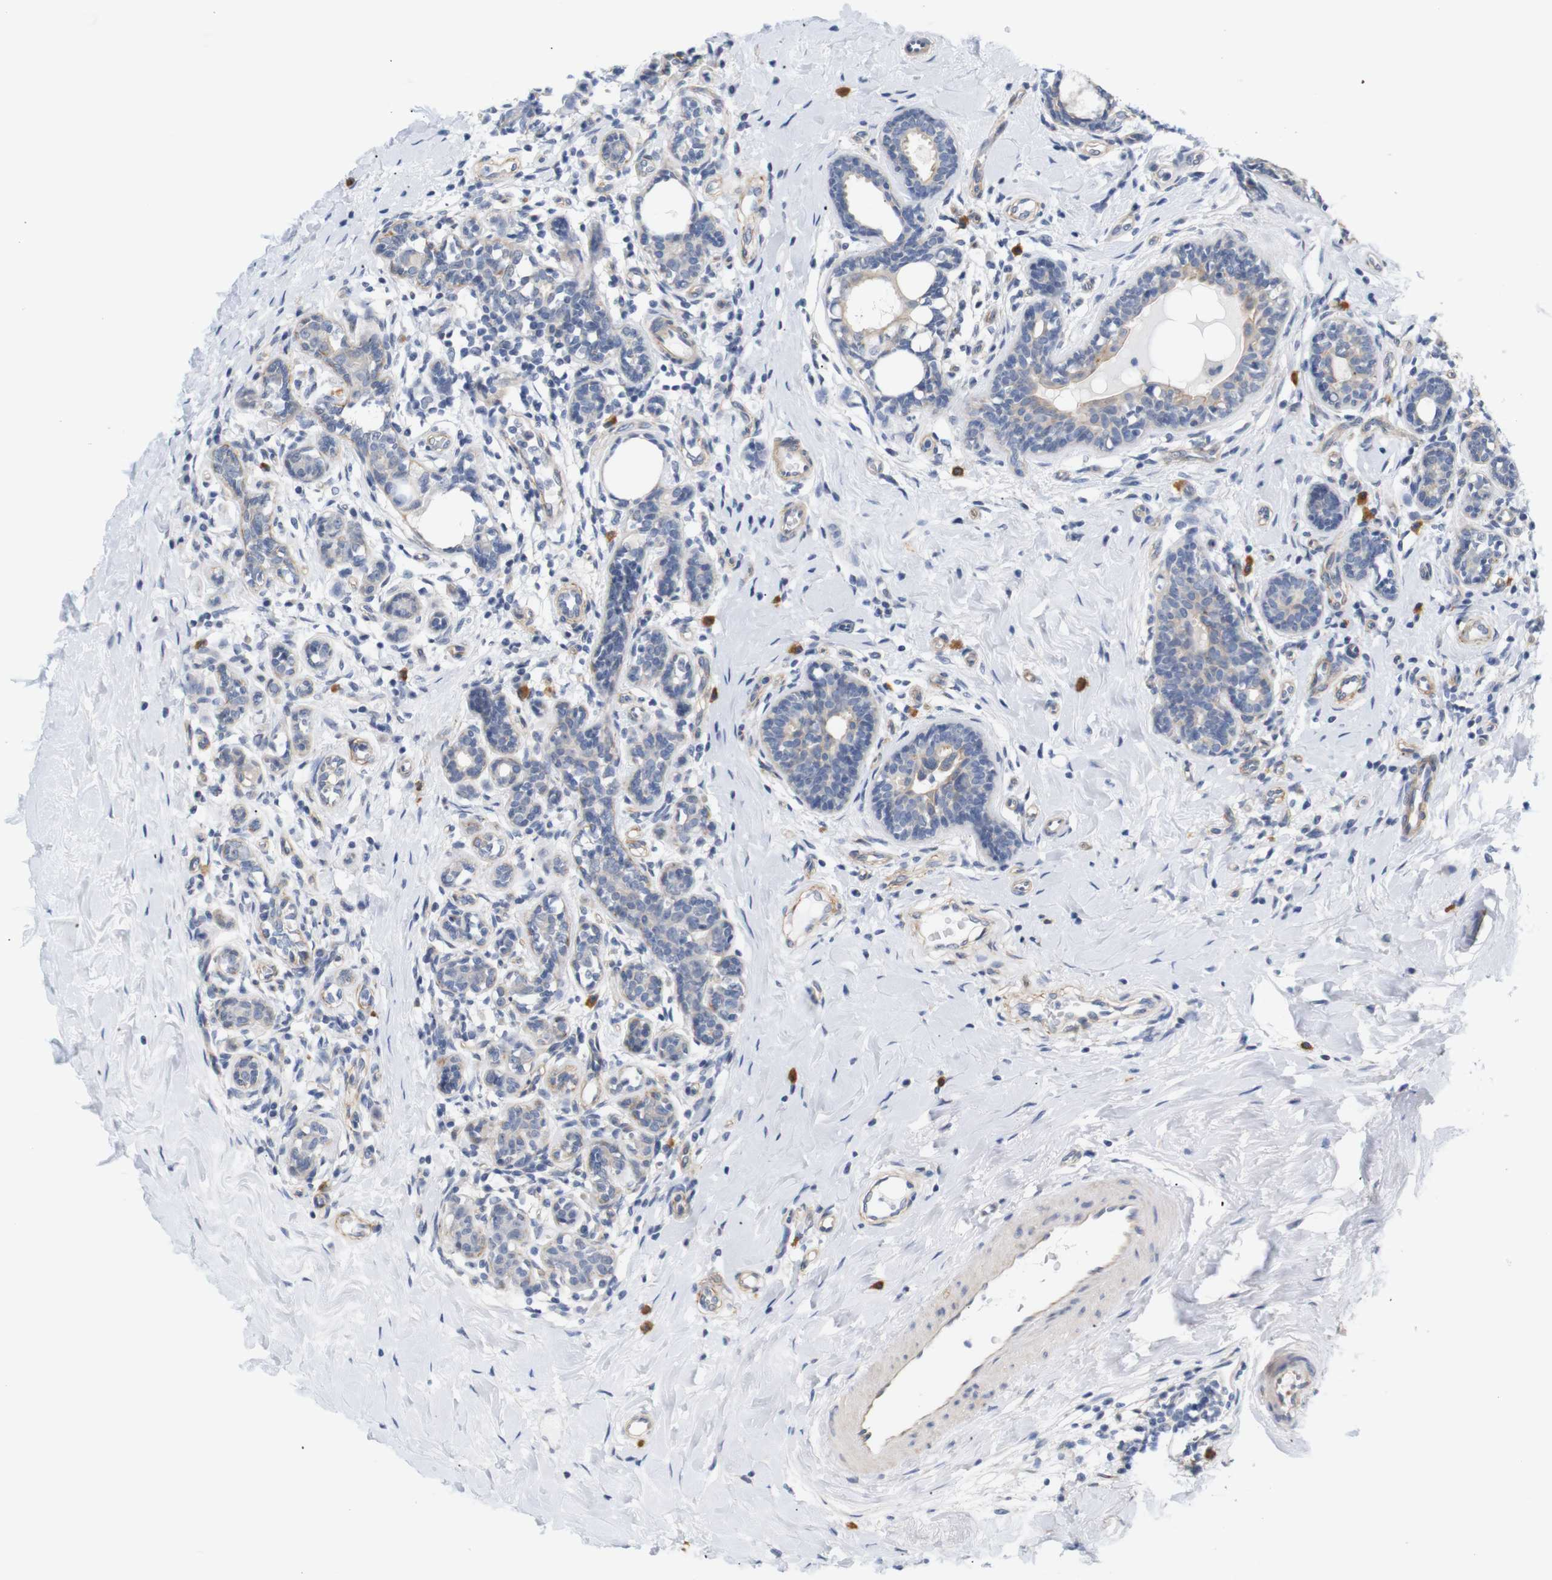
{"staining": {"intensity": "negative", "quantity": "none", "location": "none"}, "tissue": "breast cancer", "cell_type": "Tumor cells", "image_type": "cancer", "snomed": [{"axis": "morphology", "description": "Normal tissue, NOS"}, {"axis": "morphology", "description": "Duct carcinoma"}, {"axis": "topography", "description": "Breast"}], "caption": "A high-resolution image shows immunohistochemistry staining of invasive ductal carcinoma (breast), which exhibits no significant positivity in tumor cells. (Stains: DAB (3,3'-diaminobenzidine) immunohistochemistry (IHC) with hematoxylin counter stain, Microscopy: brightfield microscopy at high magnification).", "gene": "STMN3", "patient": {"sex": "female", "age": 40}}